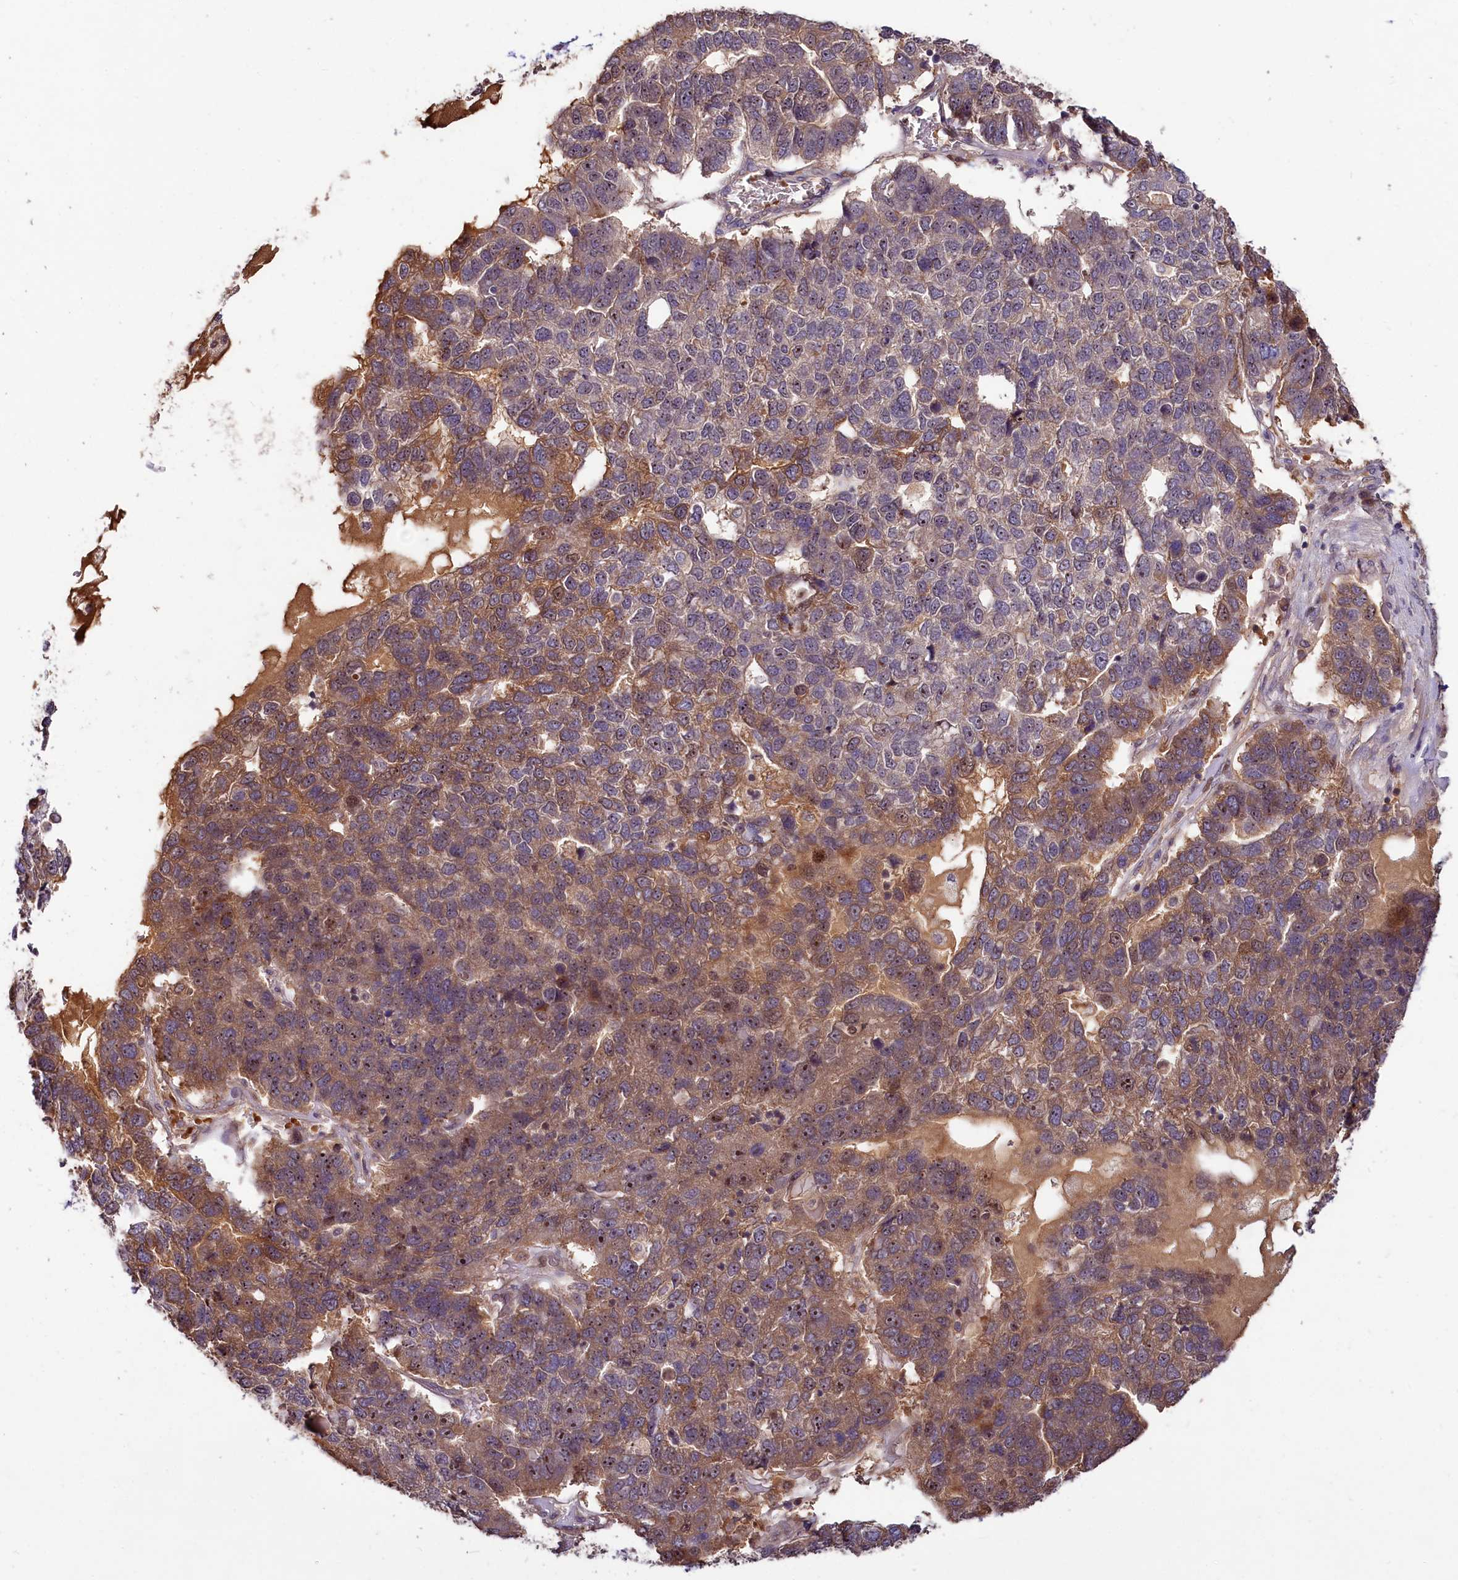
{"staining": {"intensity": "moderate", "quantity": "25%-75%", "location": "cytoplasmic/membranous"}, "tissue": "pancreatic cancer", "cell_type": "Tumor cells", "image_type": "cancer", "snomed": [{"axis": "morphology", "description": "Adenocarcinoma, NOS"}, {"axis": "topography", "description": "Pancreas"}], "caption": "About 25%-75% of tumor cells in human adenocarcinoma (pancreatic) reveal moderate cytoplasmic/membranous protein positivity as visualized by brown immunohistochemical staining.", "gene": "N4BP2L1", "patient": {"sex": "female", "age": 61}}